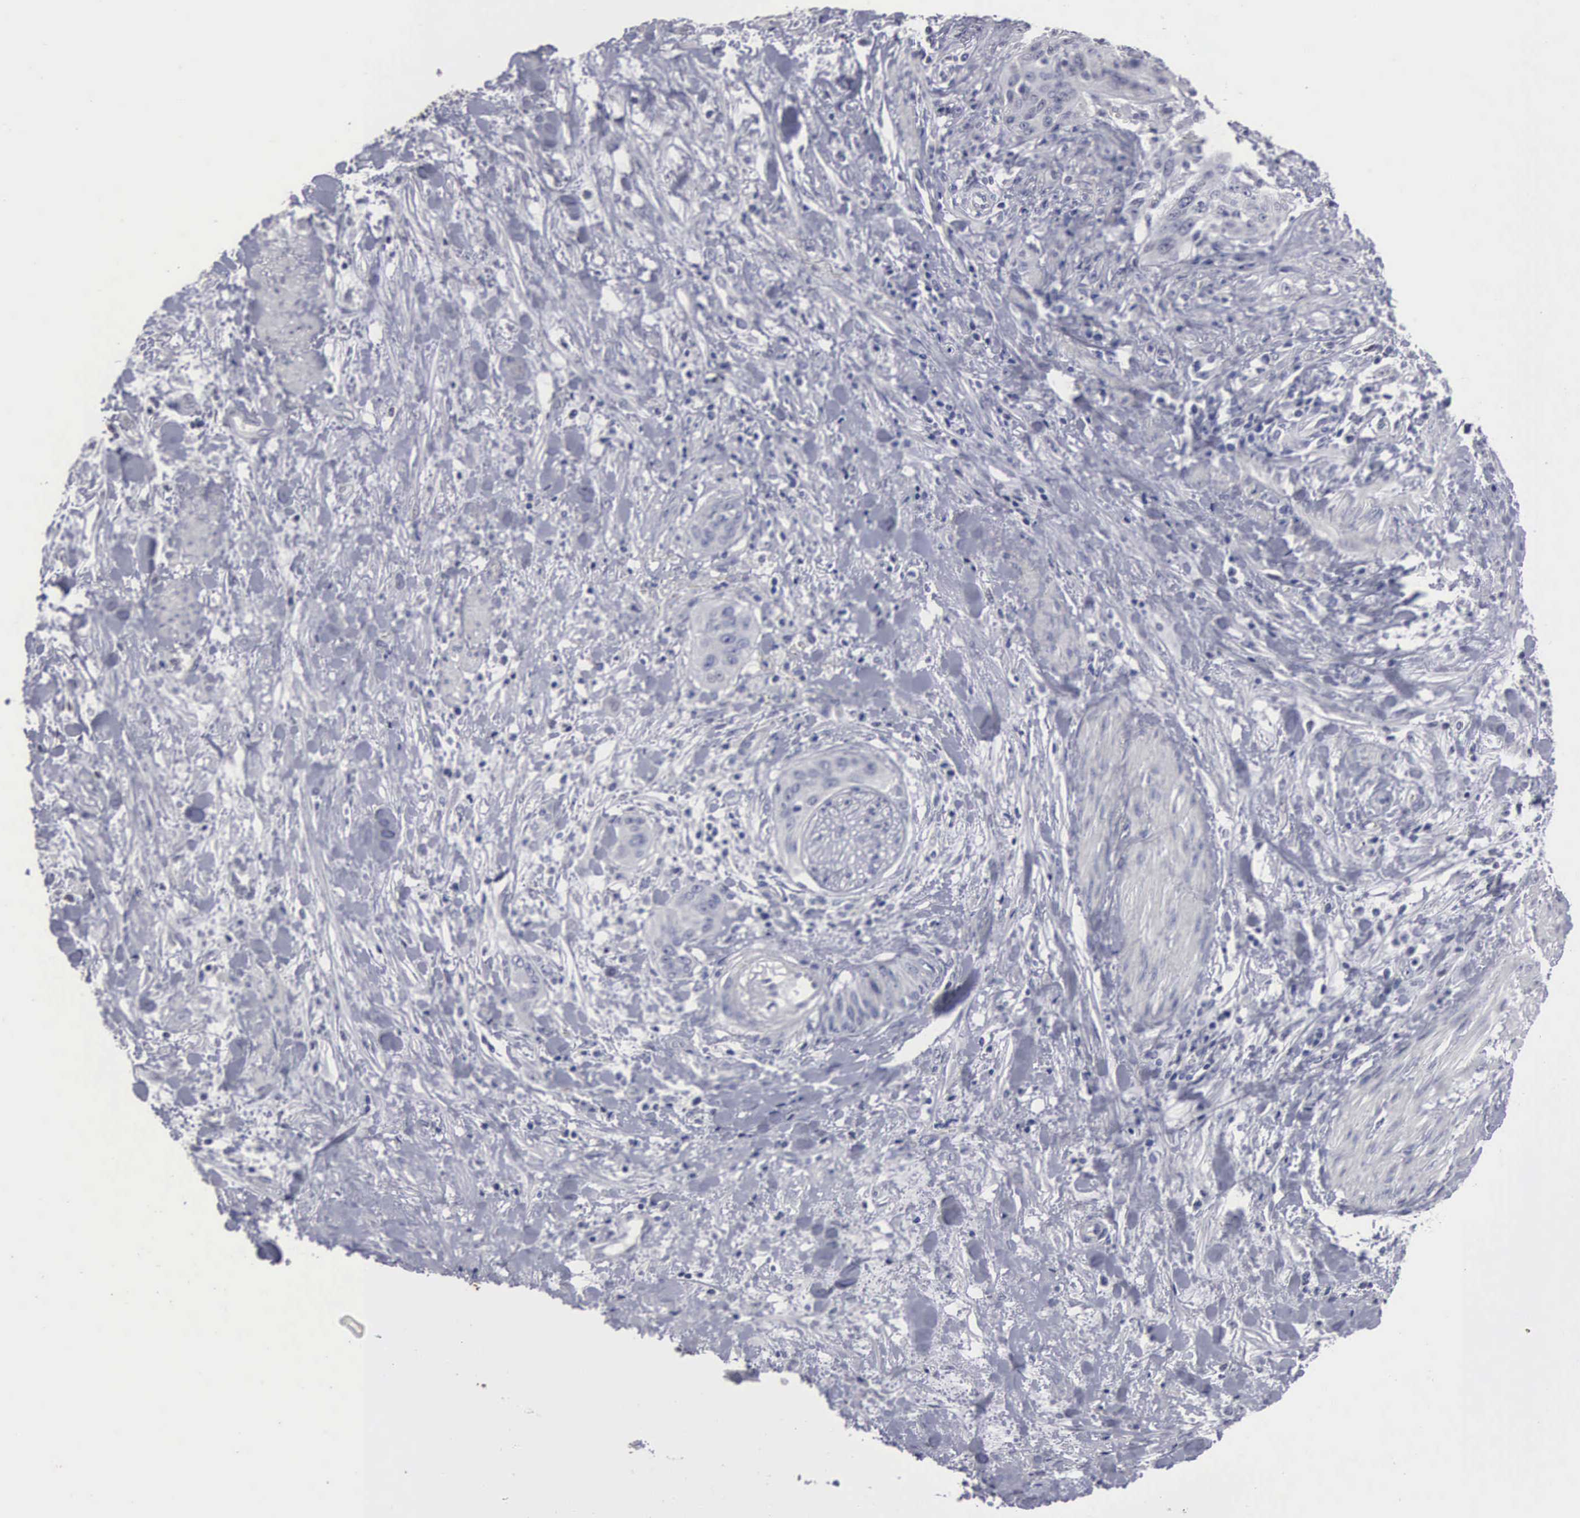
{"staining": {"intensity": "negative", "quantity": "none", "location": "none"}, "tissue": "cervical cancer", "cell_type": "Tumor cells", "image_type": "cancer", "snomed": [{"axis": "morphology", "description": "Squamous cell carcinoma, NOS"}, {"axis": "topography", "description": "Cervix"}], "caption": "Immunohistochemical staining of squamous cell carcinoma (cervical) demonstrates no significant positivity in tumor cells.", "gene": "UPB1", "patient": {"sex": "female", "age": 41}}